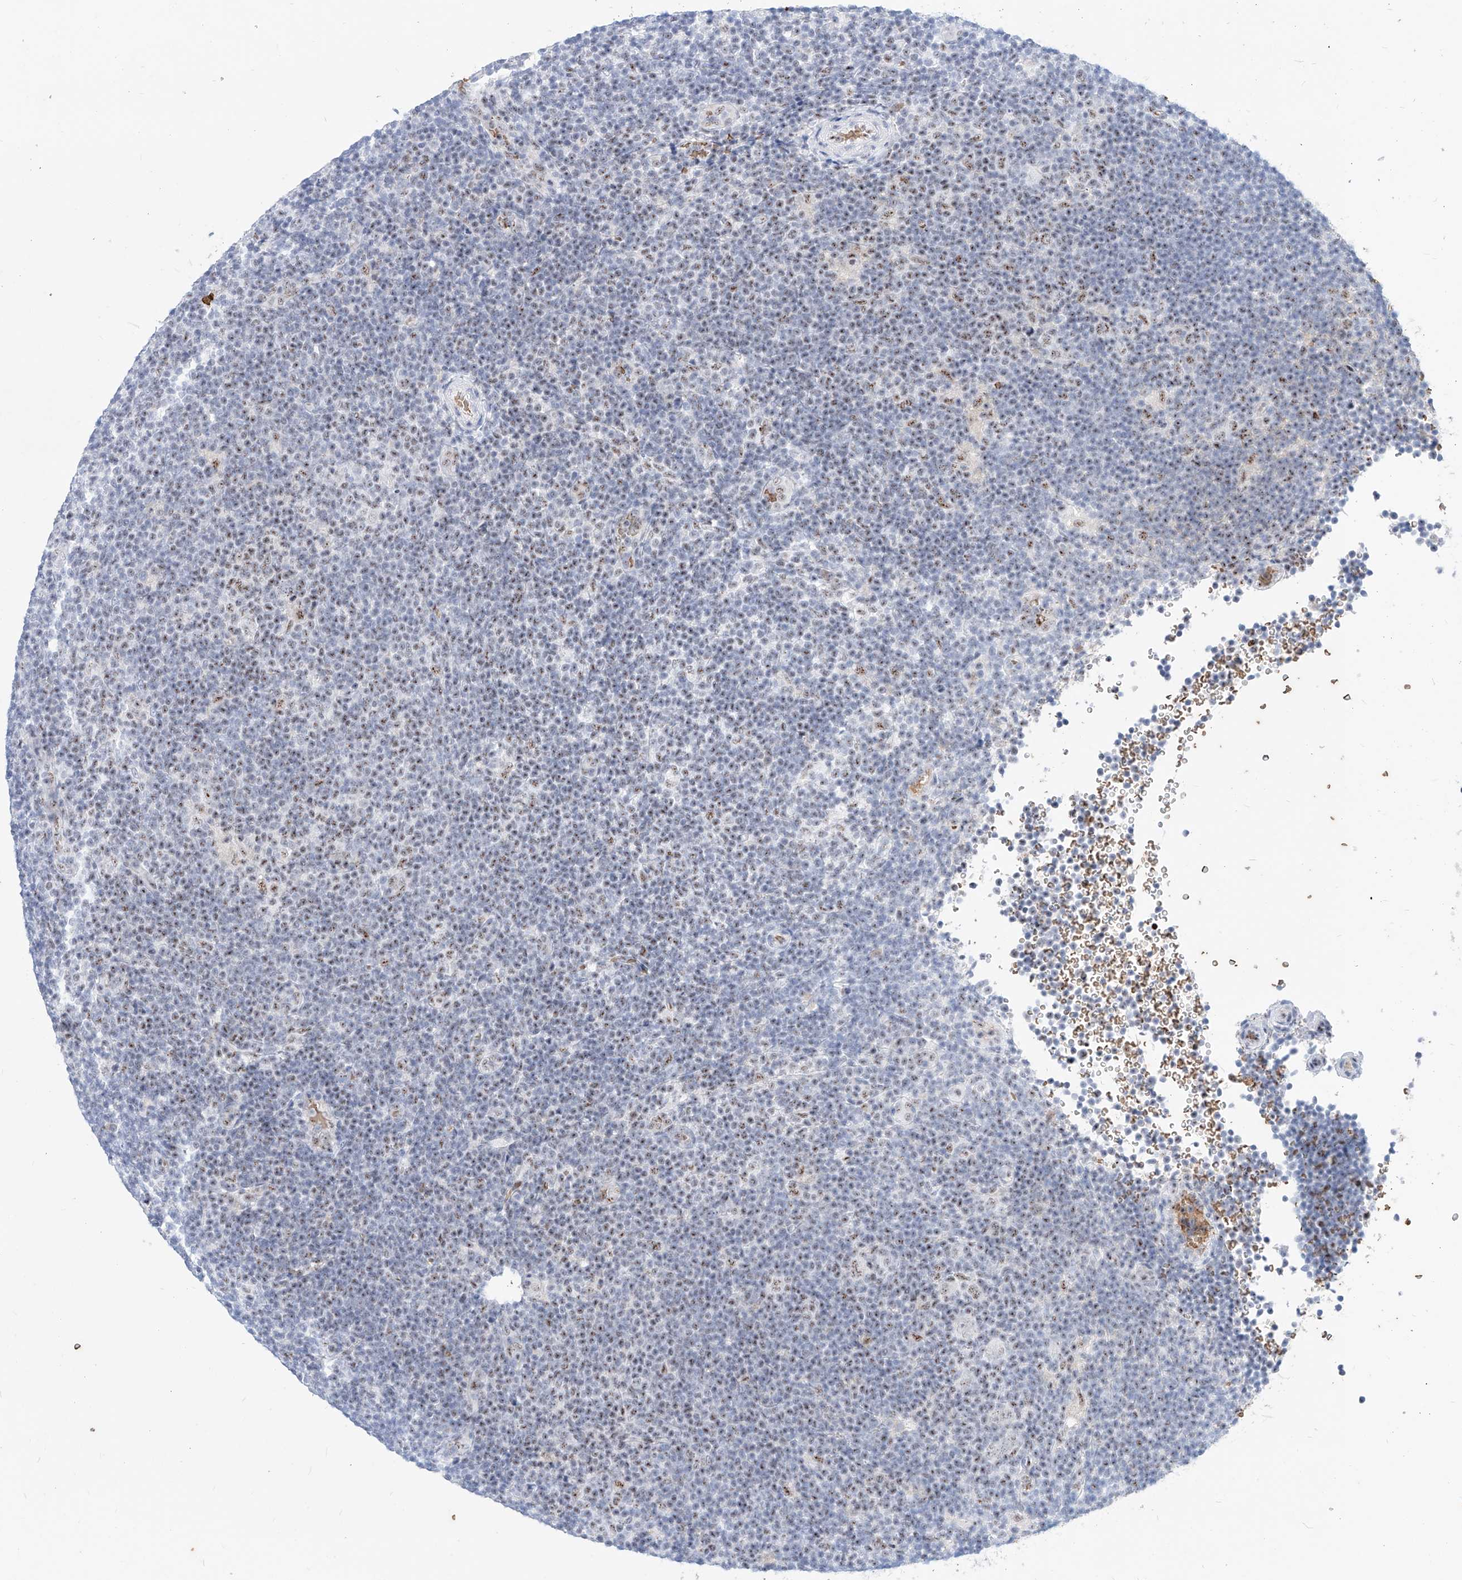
{"staining": {"intensity": "weak", "quantity": ">75%", "location": "nuclear"}, "tissue": "lymphoma", "cell_type": "Tumor cells", "image_type": "cancer", "snomed": [{"axis": "morphology", "description": "Hodgkin's disease, NOS"}, {"axis": "topography", "description": "Lymph node"}], "caption": "Protein expression analysis of Hodgkin's disease shows weak nuclear expression in about >75% of tumor cells. (brown staining indicates protein expression, while blue staining denotes nuclei).", "gene": "ZFP42", "patient": {"sex": "female", "age": 57}}